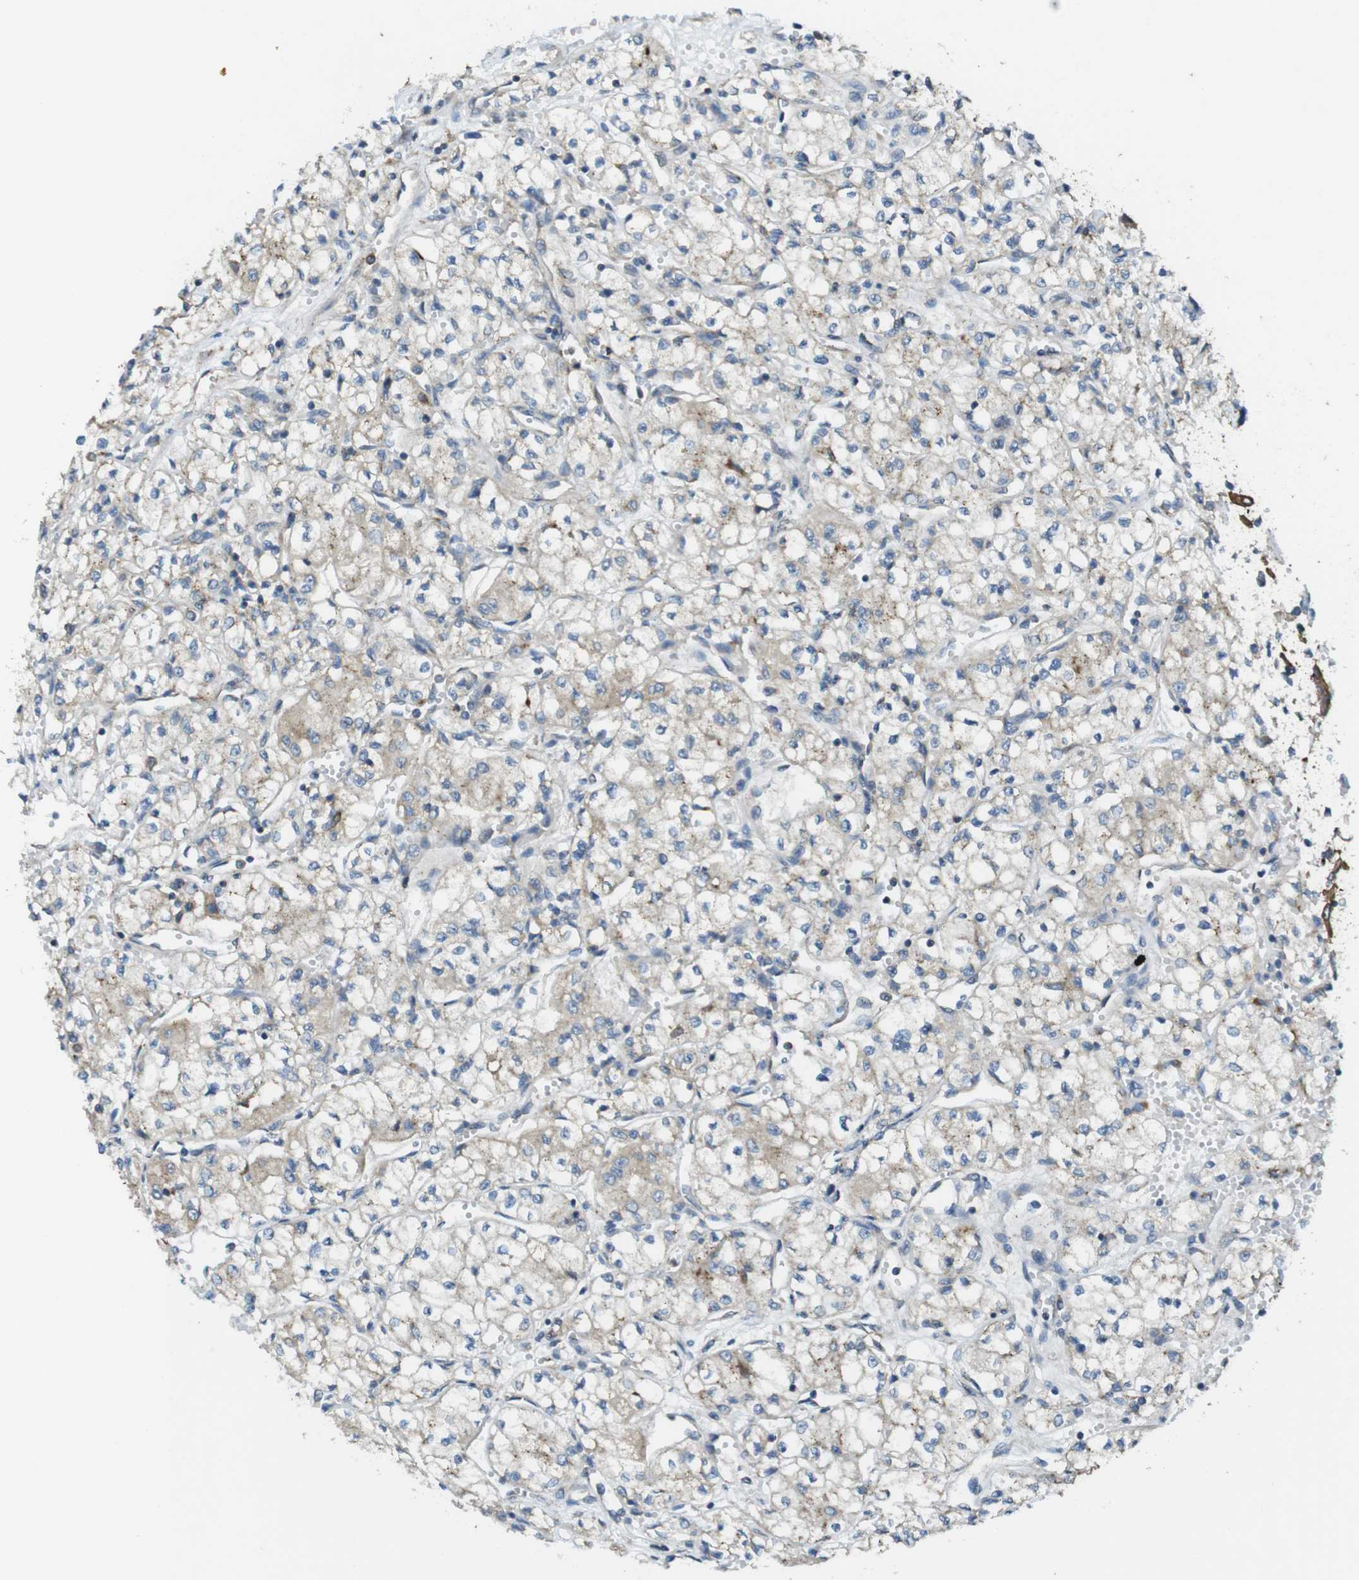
{"staining": {"intensity": "weak", "quantity": ">75%", "location": "cytoplasmic/membranous"}, "tissue": "renal cancer", "cell_type": "Tumor cells", "image_type": "cancer", "snomed": [{"axis": "morphology", "description": "Normal tissue, NOS"}, {"axis": "morphology", "description": "Adenocarcinoma, NOS"}, {"axis": "topography", "description": "Kidney"}], "caption": "Protein analysis of renal cancer (adenocarcinoma) tissue exhibits weak cytoplasmic/membranous expression in approximately >75% of tumor cells.", "gene": "BRI3BP", "patient": {"sex": "male", "age": 59}}